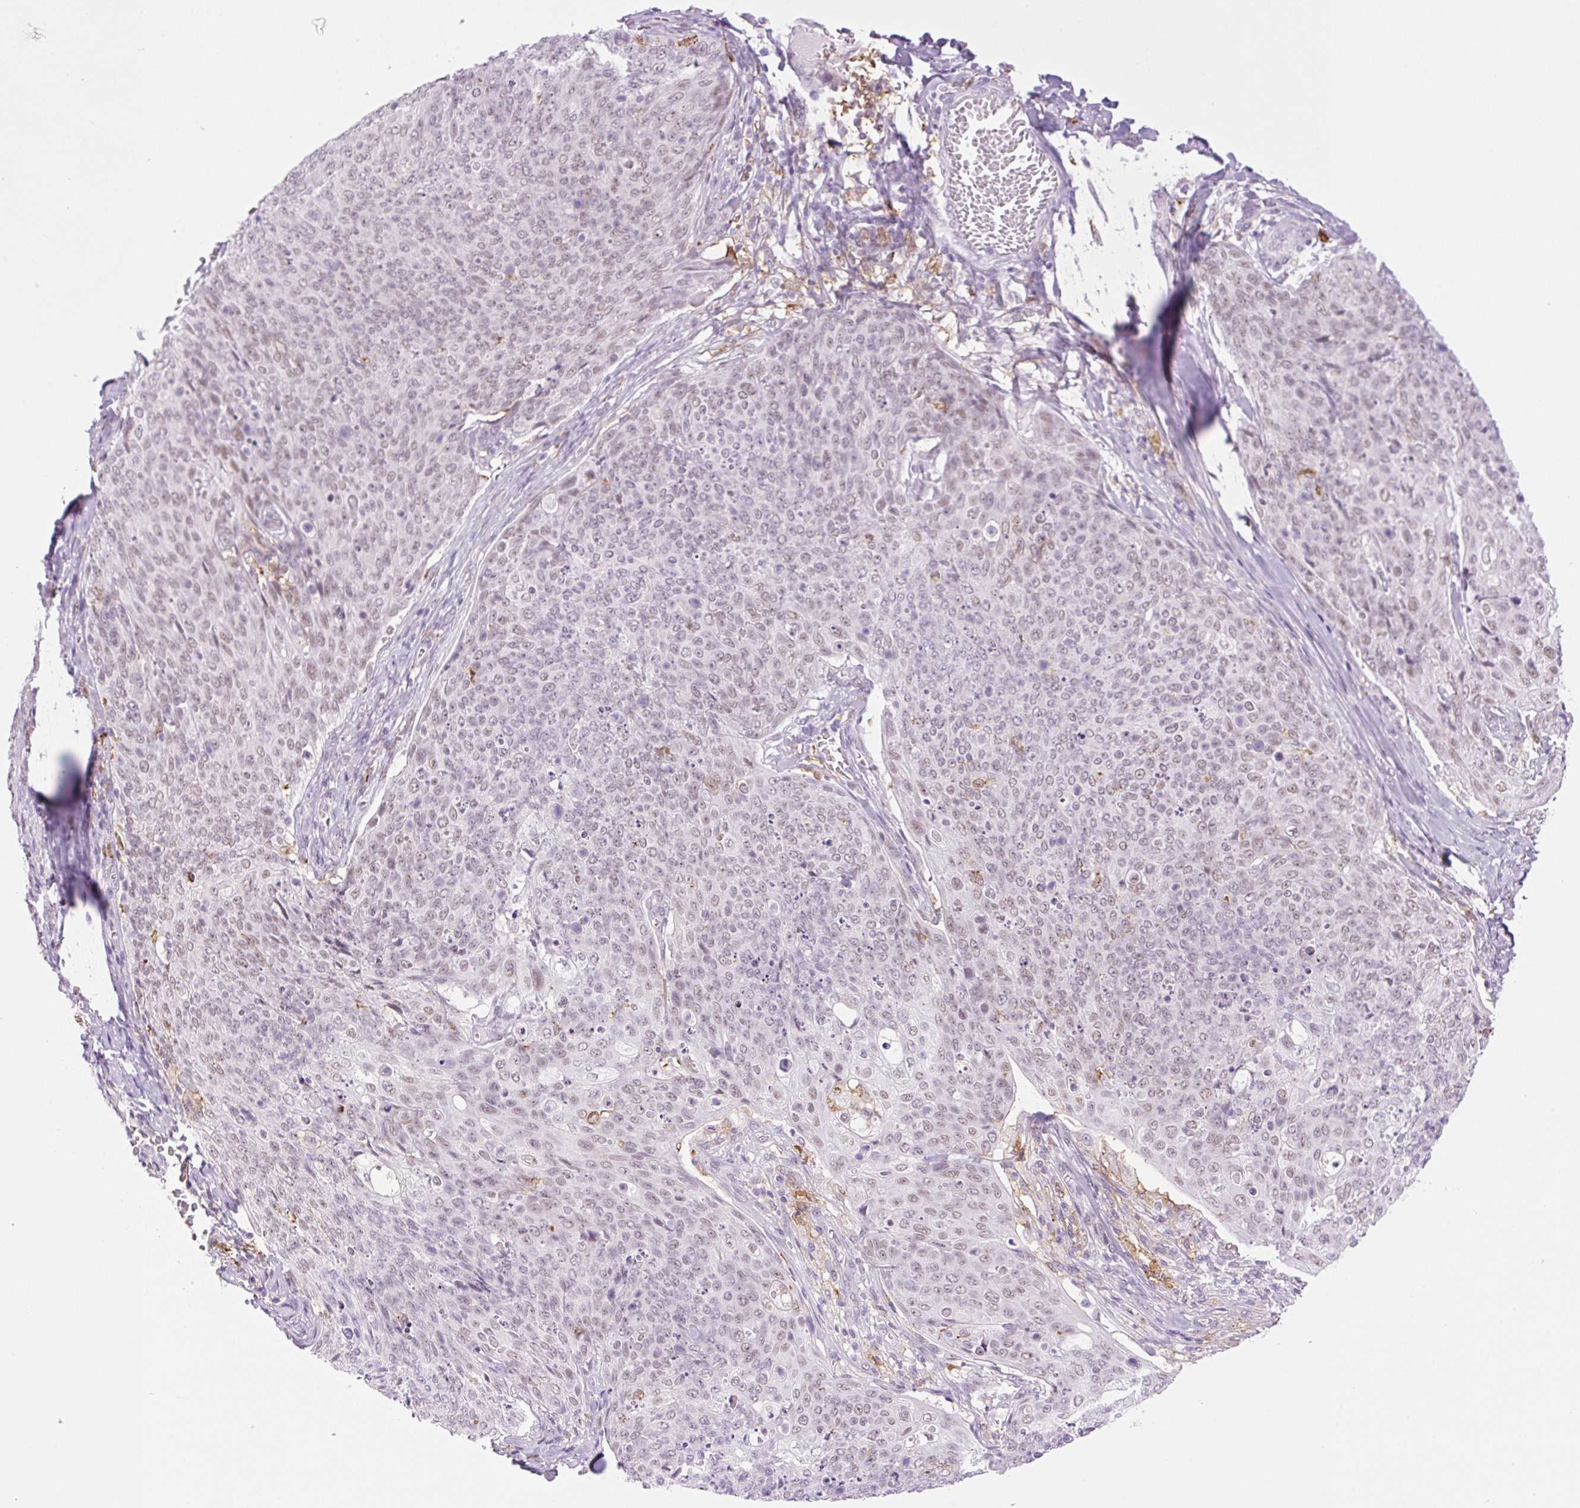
{"staining": {"intensity": "weak", "quantity": ">75%", "location": "nuclear"}, "tissue": "skin cancer", "cell_type": "Tumor cells", "image_type": "cancer", "snomed": [{"axis": "morphology", "description": "Squamous cell carcinoma, NOS"}, {"axis": "topography", "description": "Skin"}, {"axis": "topography", "description": "Vulva"}], "caption": "Immunohistochemical staining of skin cancer exhibits low levels of weak nuclear expression in approximately >75% of tumor cells. (DAB (3,3'-diaminobenzidine) IHC, brown staining for protein, blue staining for nuclei).", "gene": "PALM3", "patient": {"sex": "female", "age": 85}}